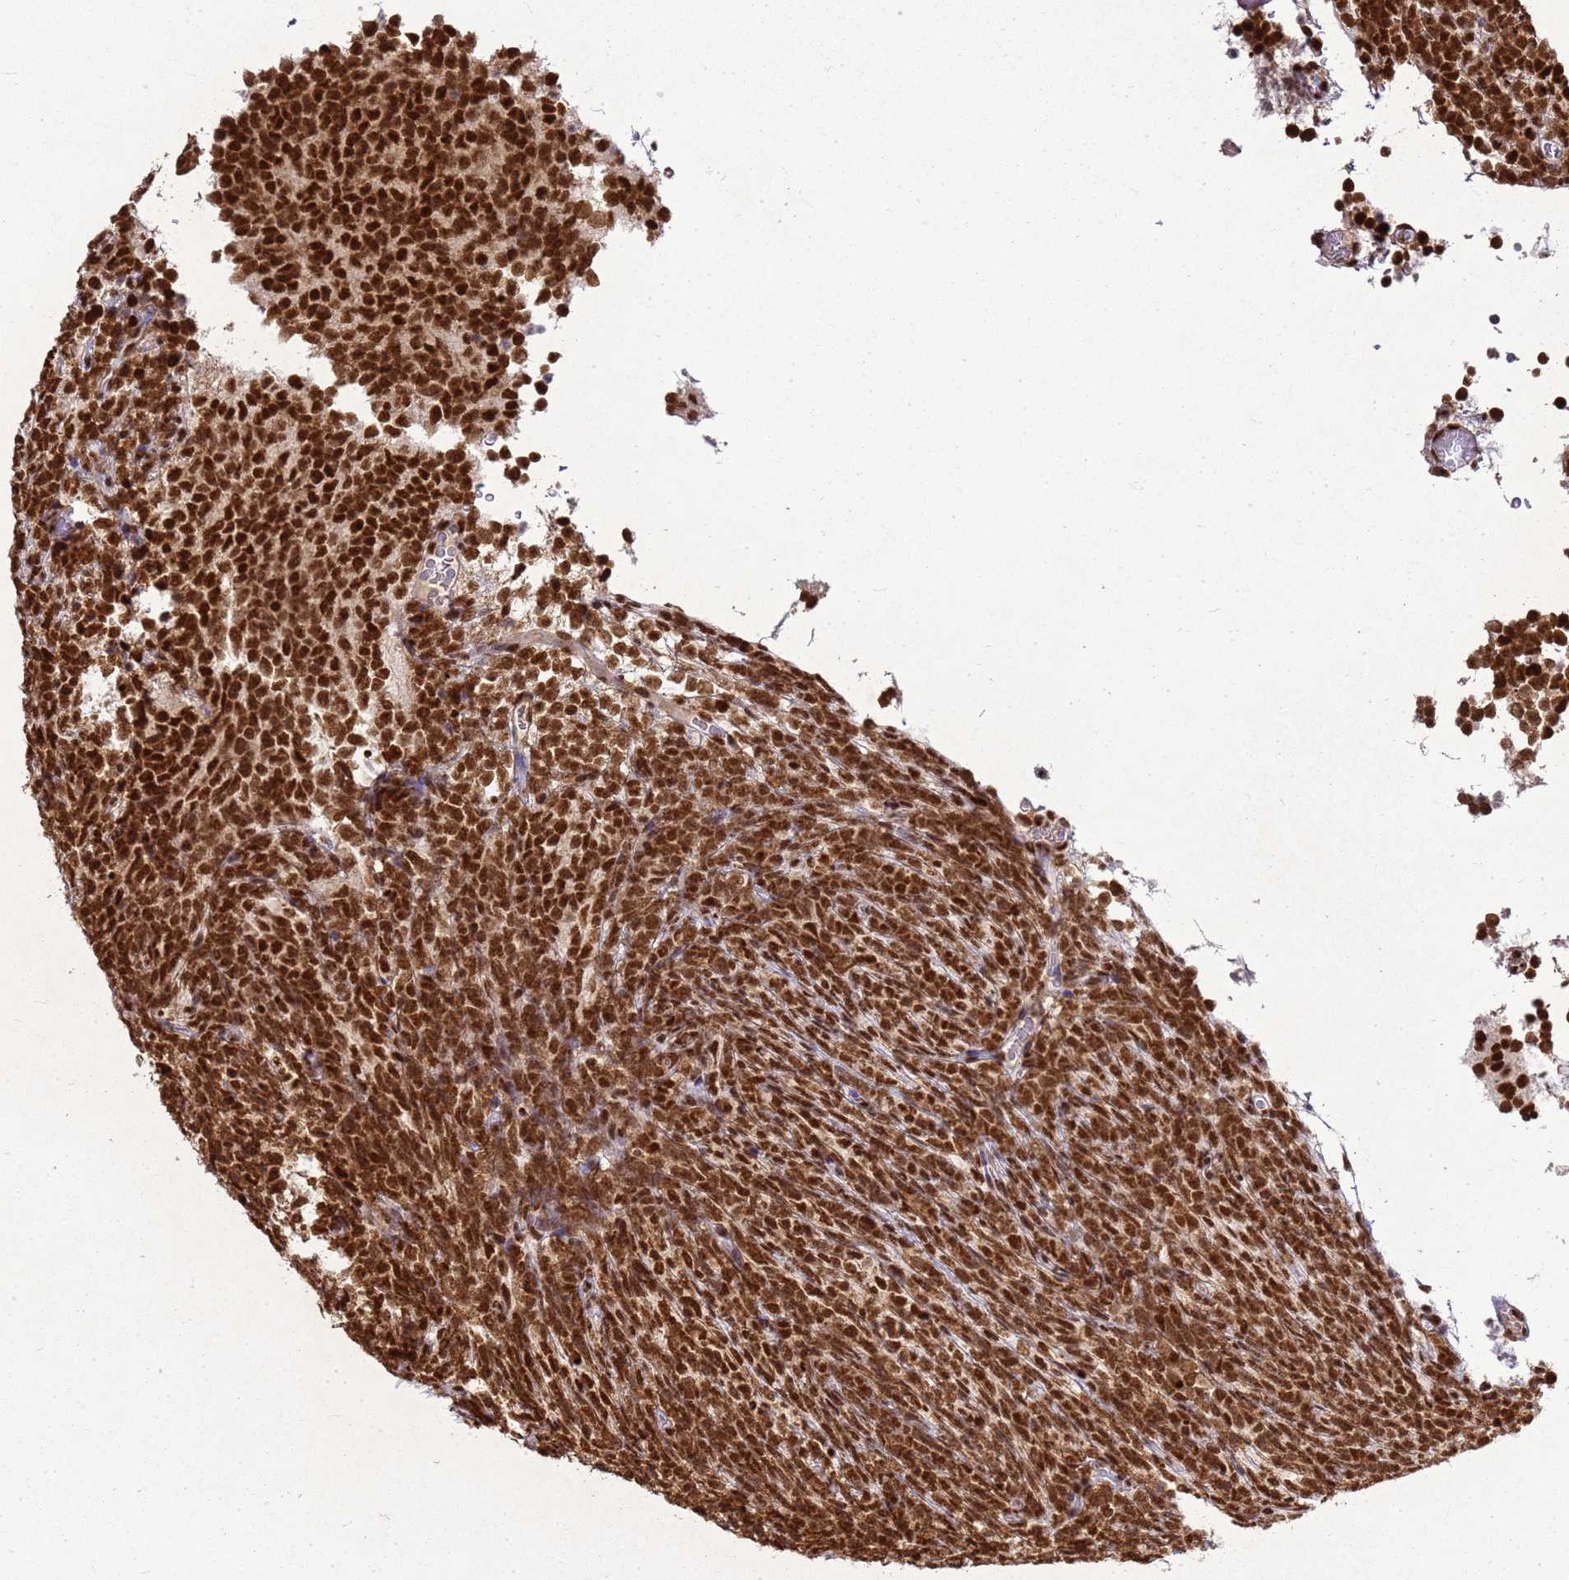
{"staining": {"intensity": "strong", "quantity": ">75%", "location": "nuclear"}, "tissue": "glioma", "cell_type": "Tumor cells", "image_type": "cancer", "snomed": [{"axis": "morphology", "description": "Glioma, malignant, Low grade"}, {"axis": "topography", "description": "Brain"}], "caption": "Human glioma stained with a protein marker displays strong staining in tumor cells.", "gene": "APEX1", "patient": {"sex": "female", "age": 1}}